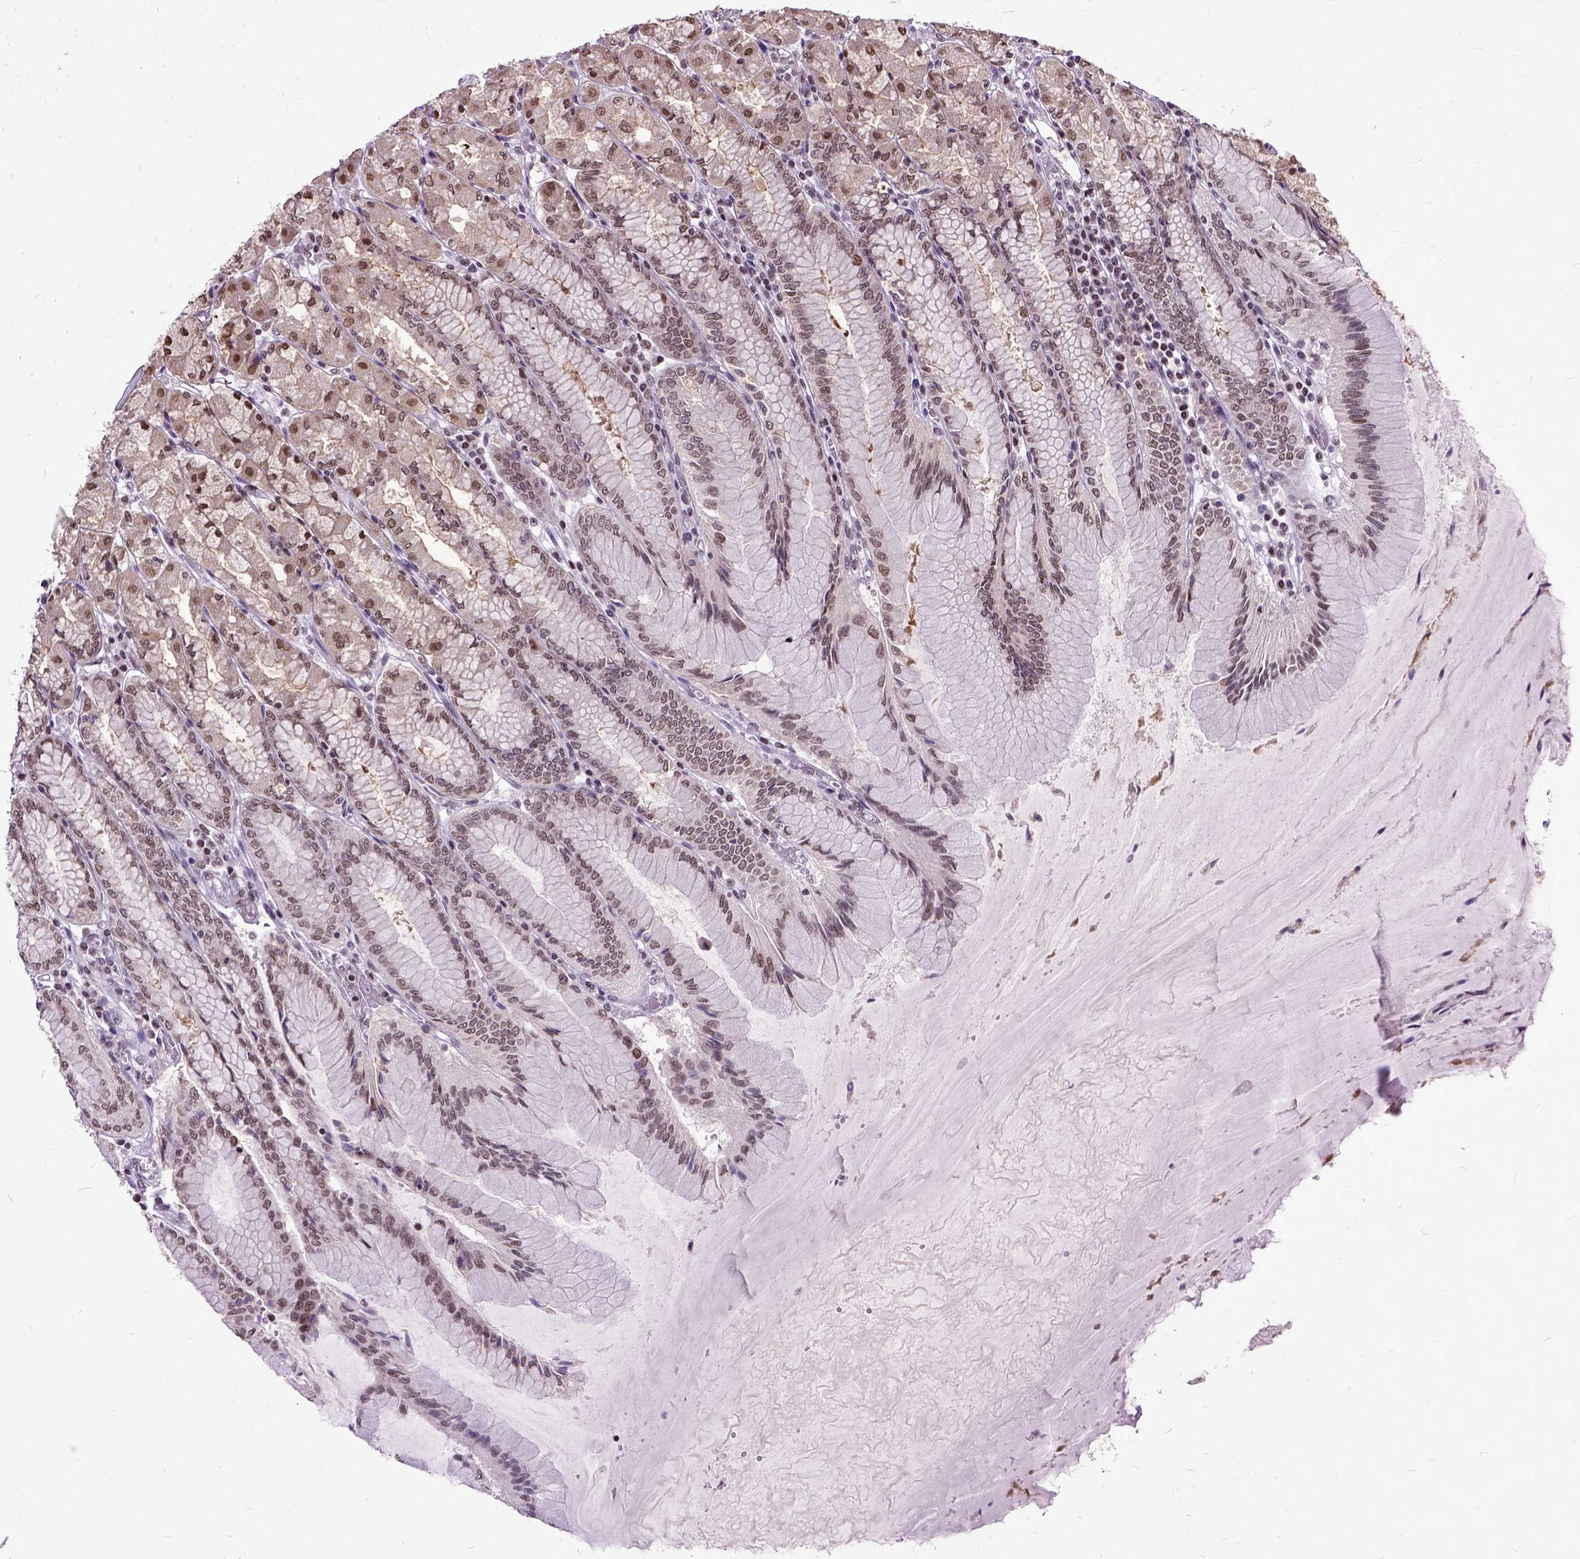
{"staining": {"intensity": "moderate", "quantity": ">75%", "location": "cytoplasmic/membranous,nuclear"}, "tissue": "stomach", "cell_type": "Glandular cells", "image_type": "normal", "snomed": [{"axis": "morphology", "description": "Normal tissue, NOS"}, {"axis": "topography", "description": "Stomach, upper"}], "caption": "Immunohistochemical staining of benign human stomach displays medium levels of moderate cytoplasmic/membranous,nuclear positivity in about >75% of glandular cells. (DAB (3,3'-diaminobenzidine) = brown stain, brightfield microscopy at high magnification).", "gene": "ORC5", "patient": {"sex": "male", "age": 69}}